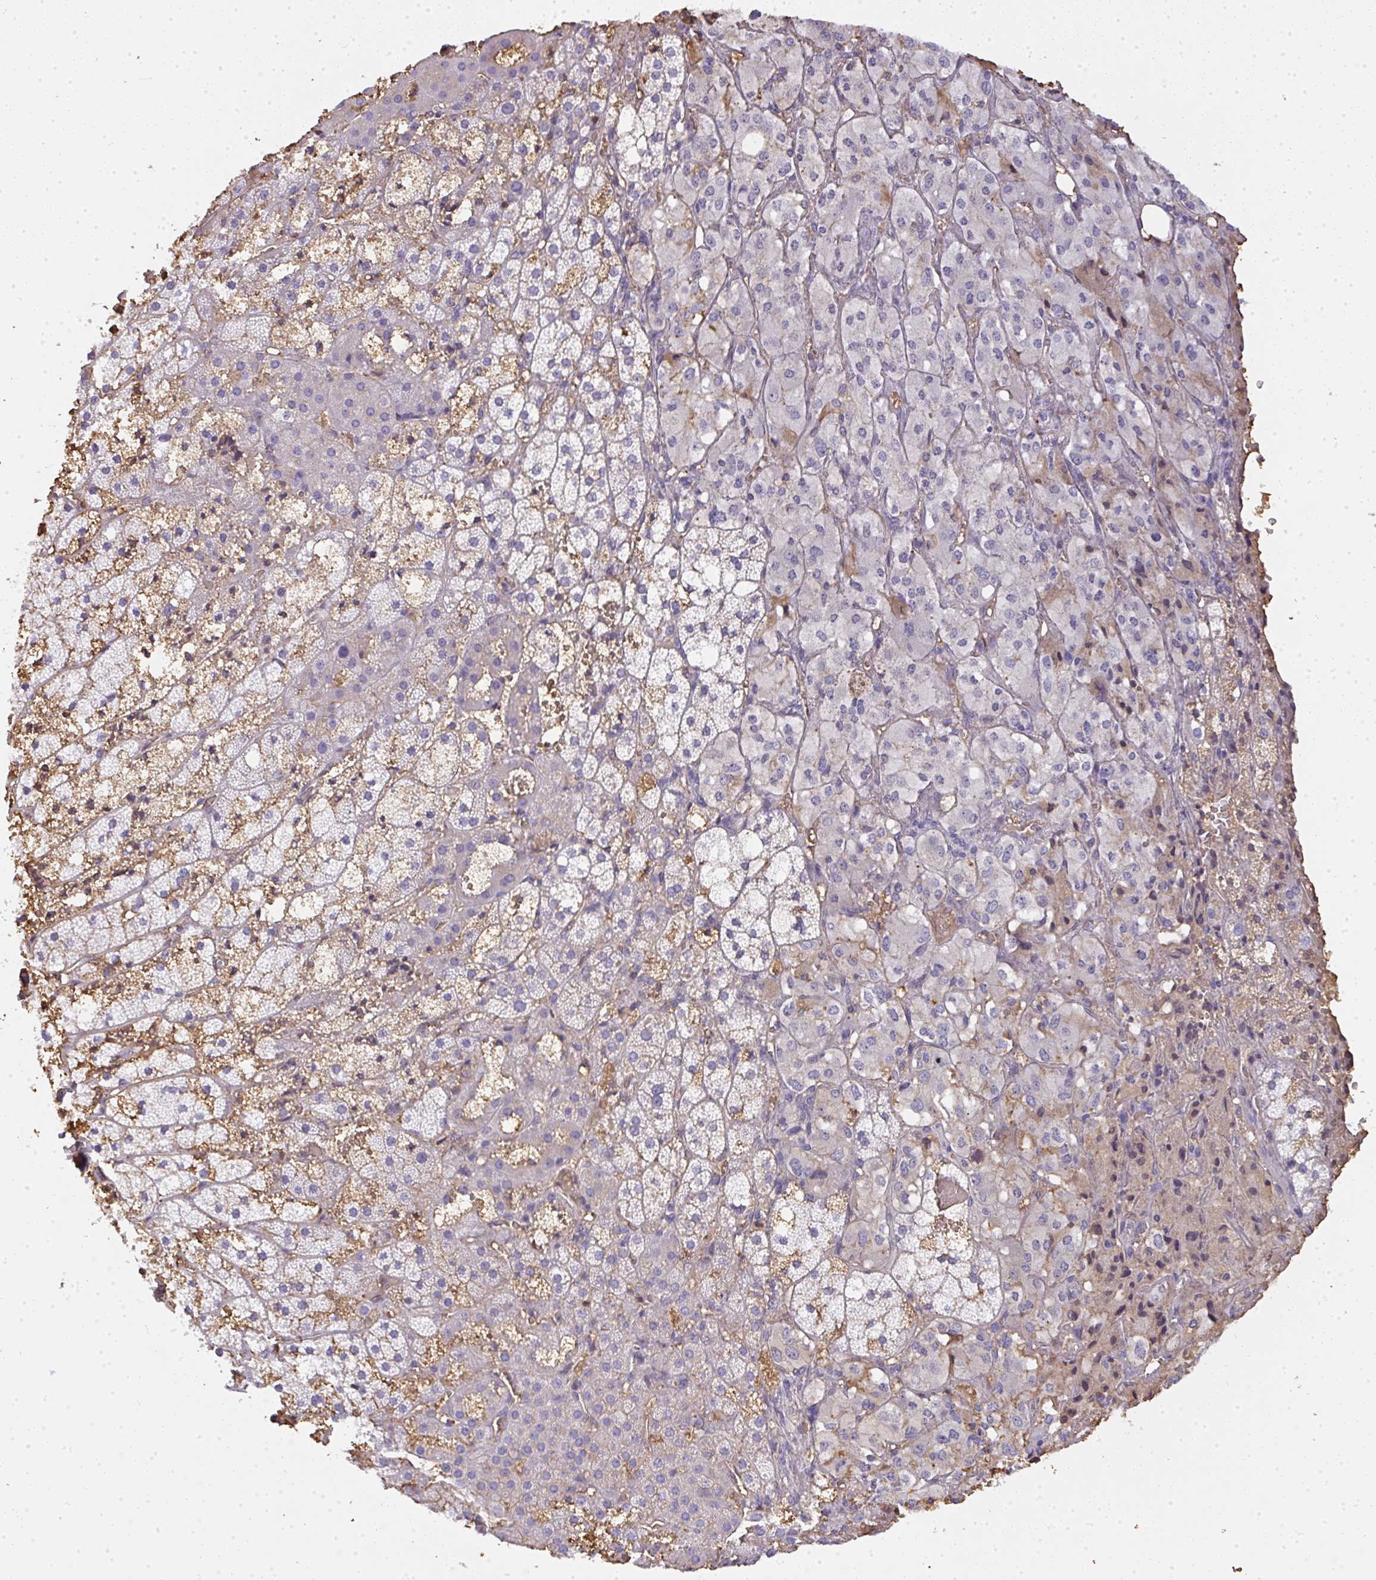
{"staining": {"intensity": "negative", "quantity": "none", "location": "none"}, "tissue": "adrenal gland", "cell_type": "Glandular cells", "image_type": "normal", "snomed": [{"axis": "morphology", "description": "Normal tissue, NOS"}, {"axis": "topography", "description": "Adrenal gland"}], "caption": "Immunohistochemical staining of unremarkable adrenal gland reveals no significant expression in glandular cells. (Brightfield microscopy of DAB IHC at high magnification).", "gene": "SMYD5", "patient": {"sex": "male", "age": 53}}